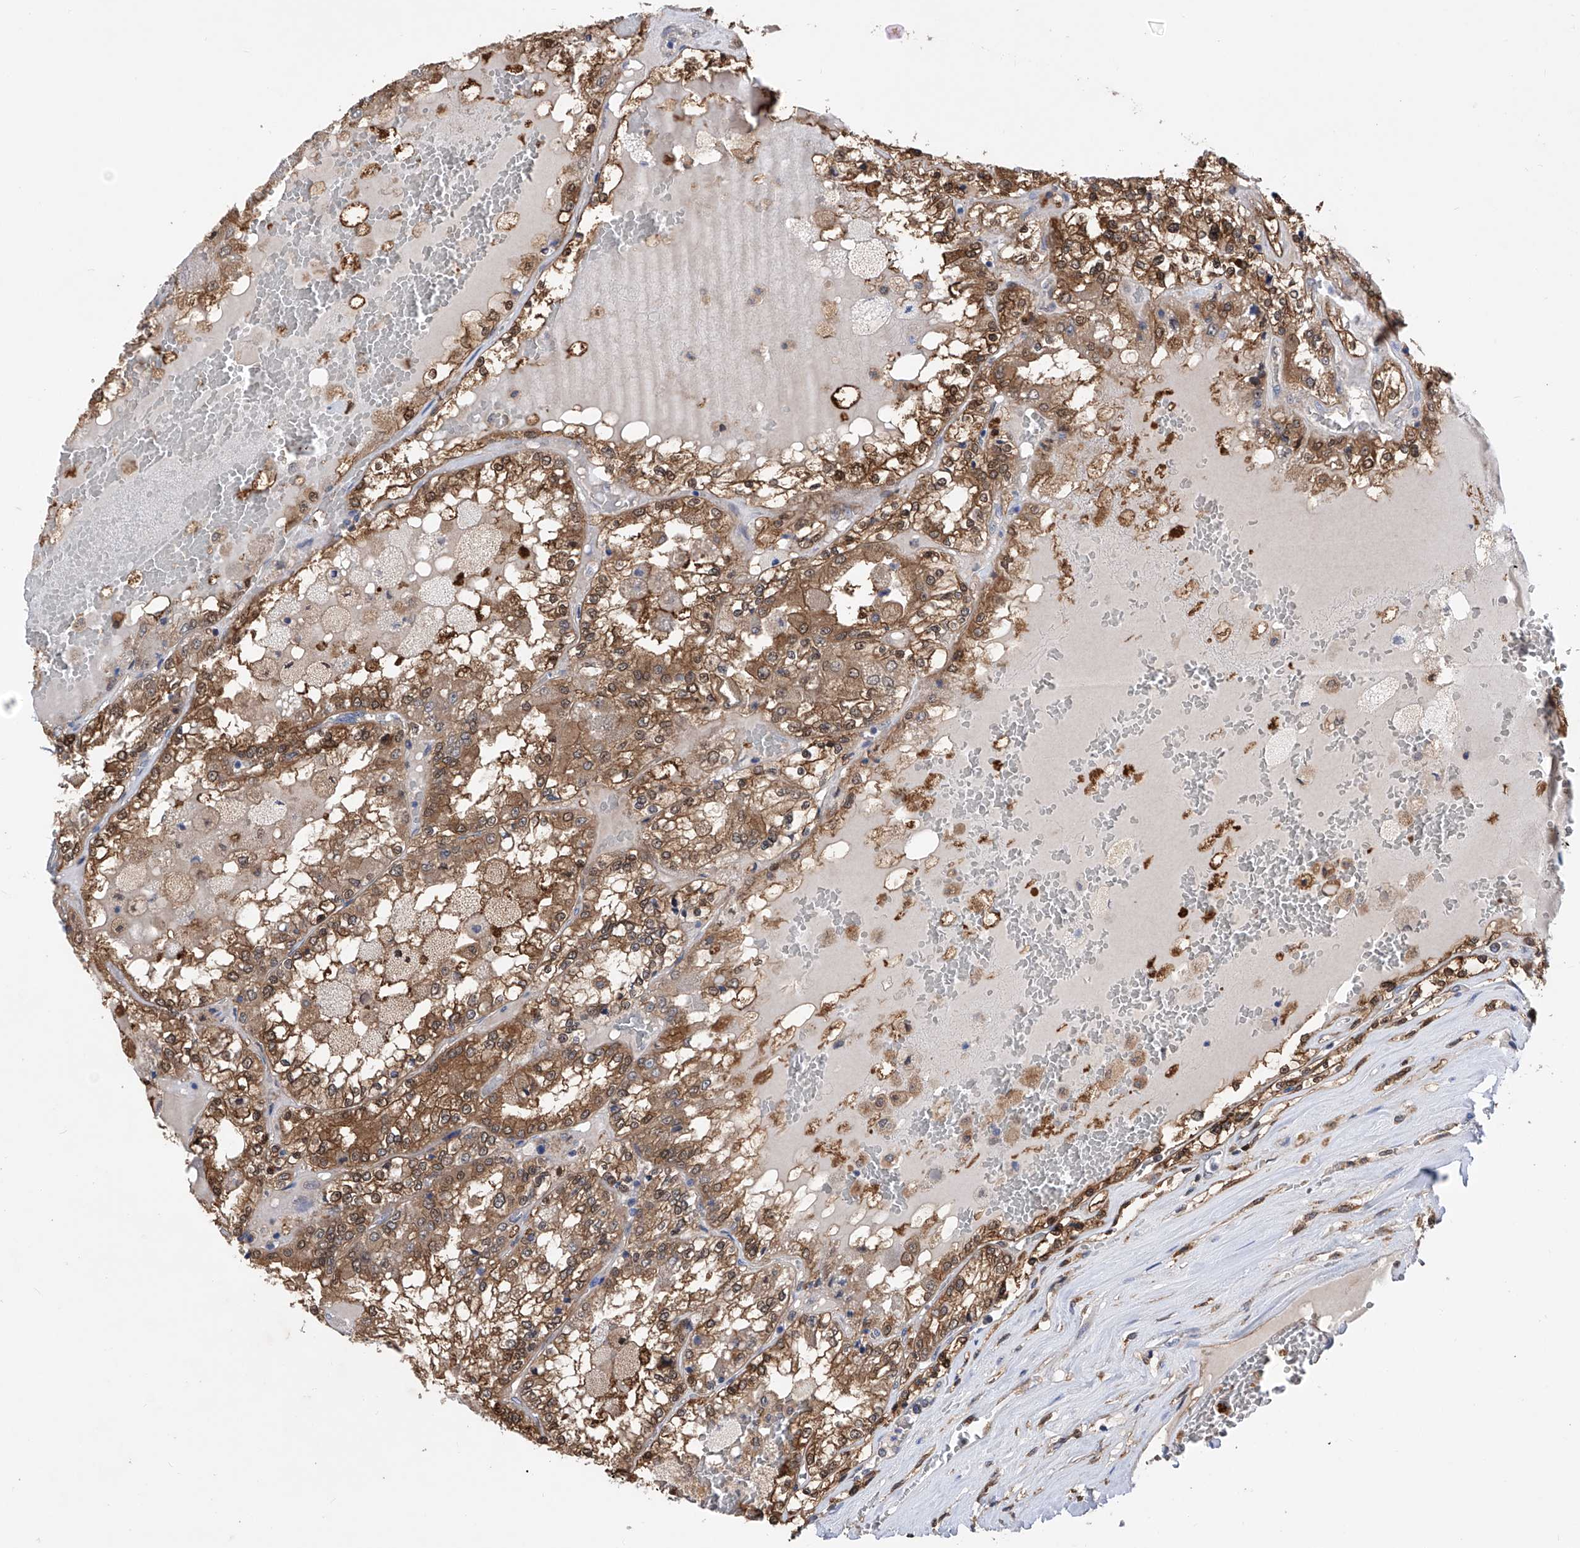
{"staining": {"intensity": "moderate", "quantity": ">75%", "location": "cytoplasmic/membranous,nuclear"}, "tissue": "renal cancer", "cell_type": "Tumor cells", "image_type": "cancer", "snomed": [{"axis": "morphology", "description": "Adenocarcinoma, NOS"}, {"axis": "topography", "description": "Kidney"}], "caption": "Immunohistochemistry staining of renal cancer, which exhibits medium levels of moderate cytoplasmic/membranous and nuclear staining in about >75% of tumor cells indicating moderate cytoplasmic/membranous and nuclear protein expression. The staining was performed using DAB (3,3'-diaminobenzidine) (brown) for protein detection and nuclei were counterstained in hematoxylin (blue).", "gene": "SPATA20", "patient": {"sex": "female", "age": 56}}